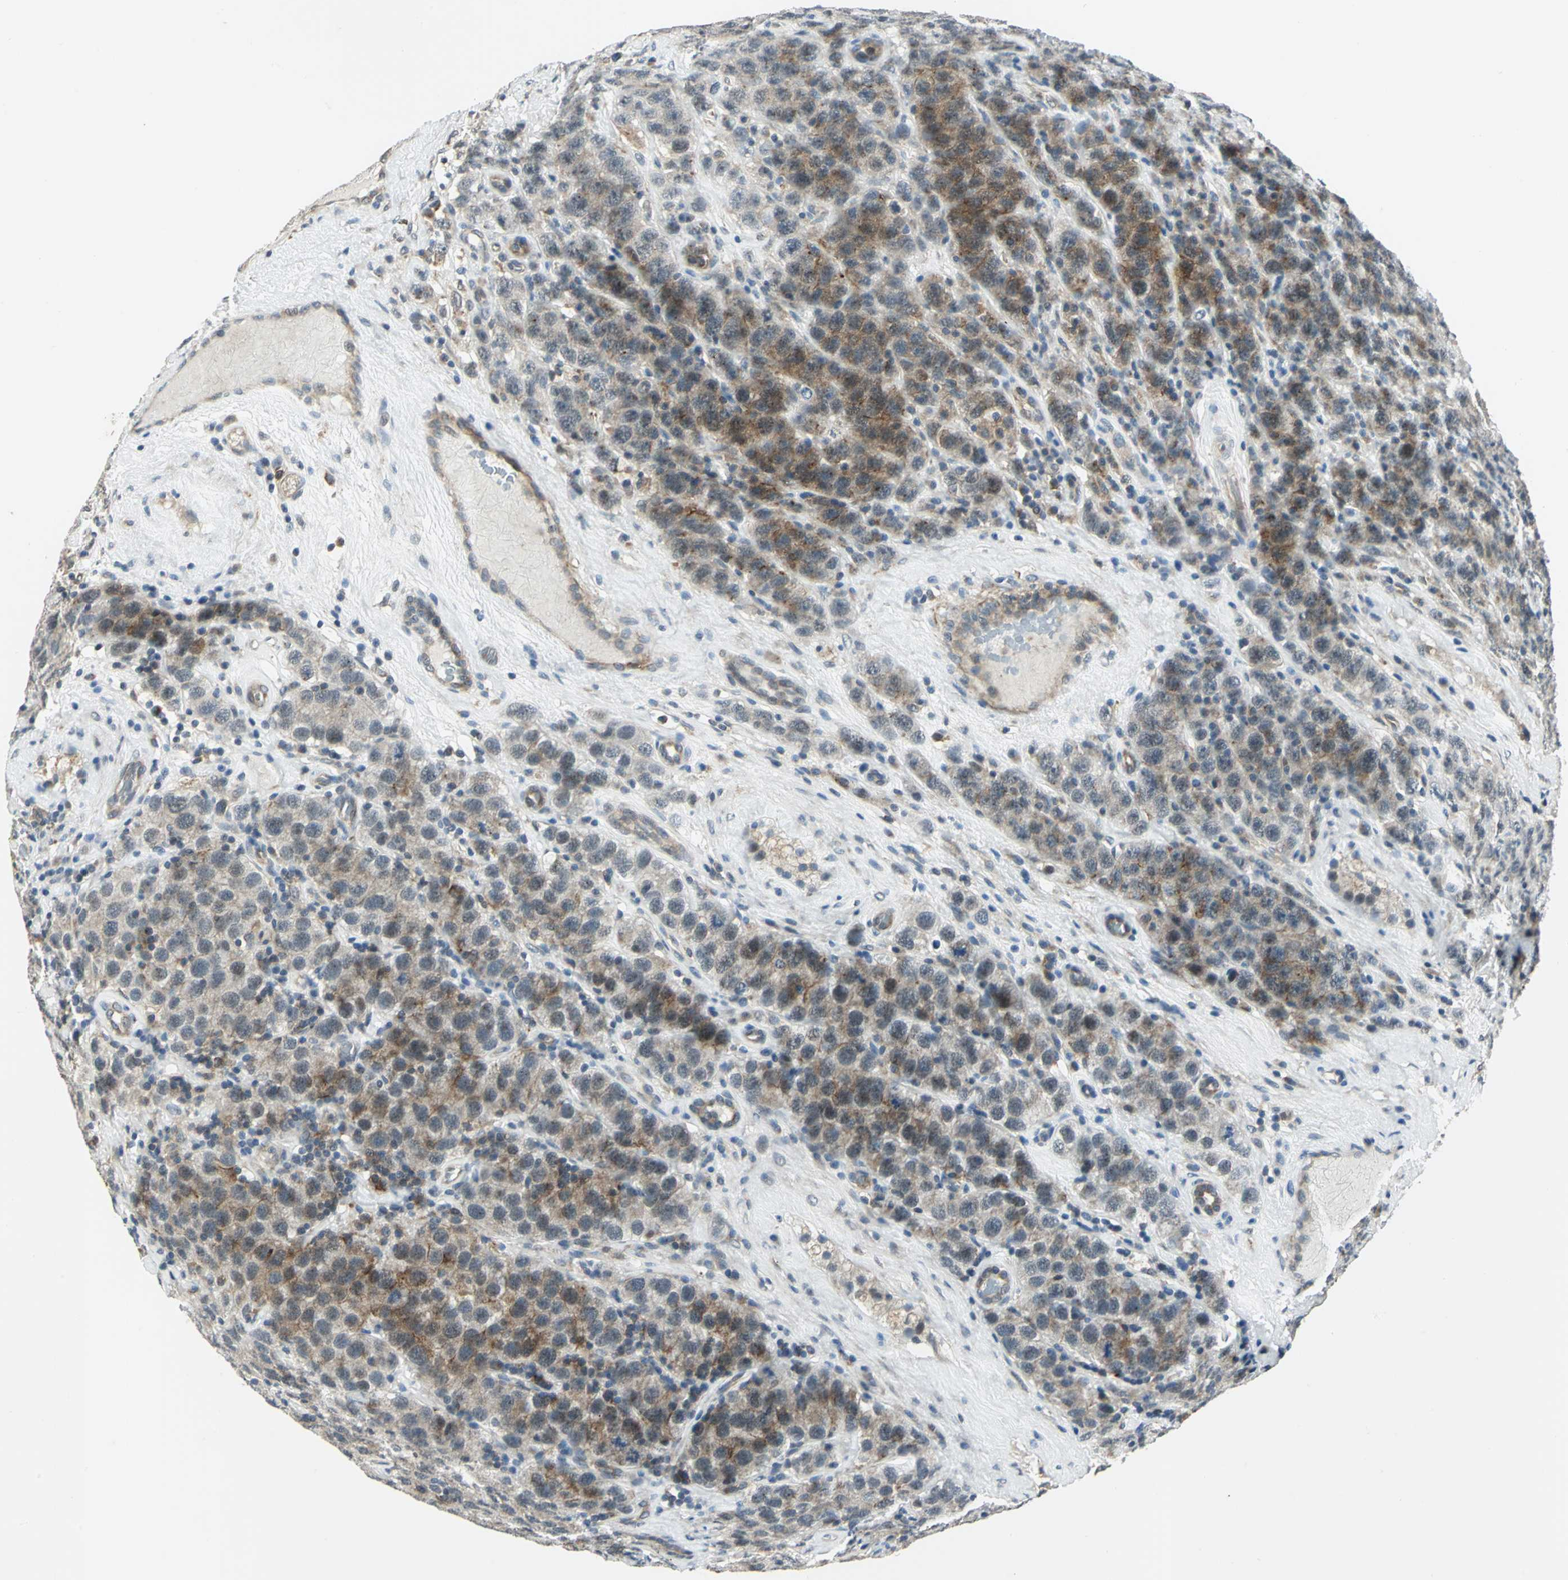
{"staining": {"intensity": "moderate", "quantity": "<25%", "location": "cytoplasmic/membranous"}, "tissue": "testis cancer", "cell_type": "Tumor cells", "image_type": "cancer", "snomed": [{"axis": "morphology", "description": "Seminoma, NOS"}, {"axis": "topography", "description": "Testis"}], "caption": "Tumor cells demonstrate low levels of moderate cytoplasmic/membranous staining in about <25% of cells in seminoma (testis).", "gene": "PLAGL2", "patient": {"sex": "male", "age": 52}}